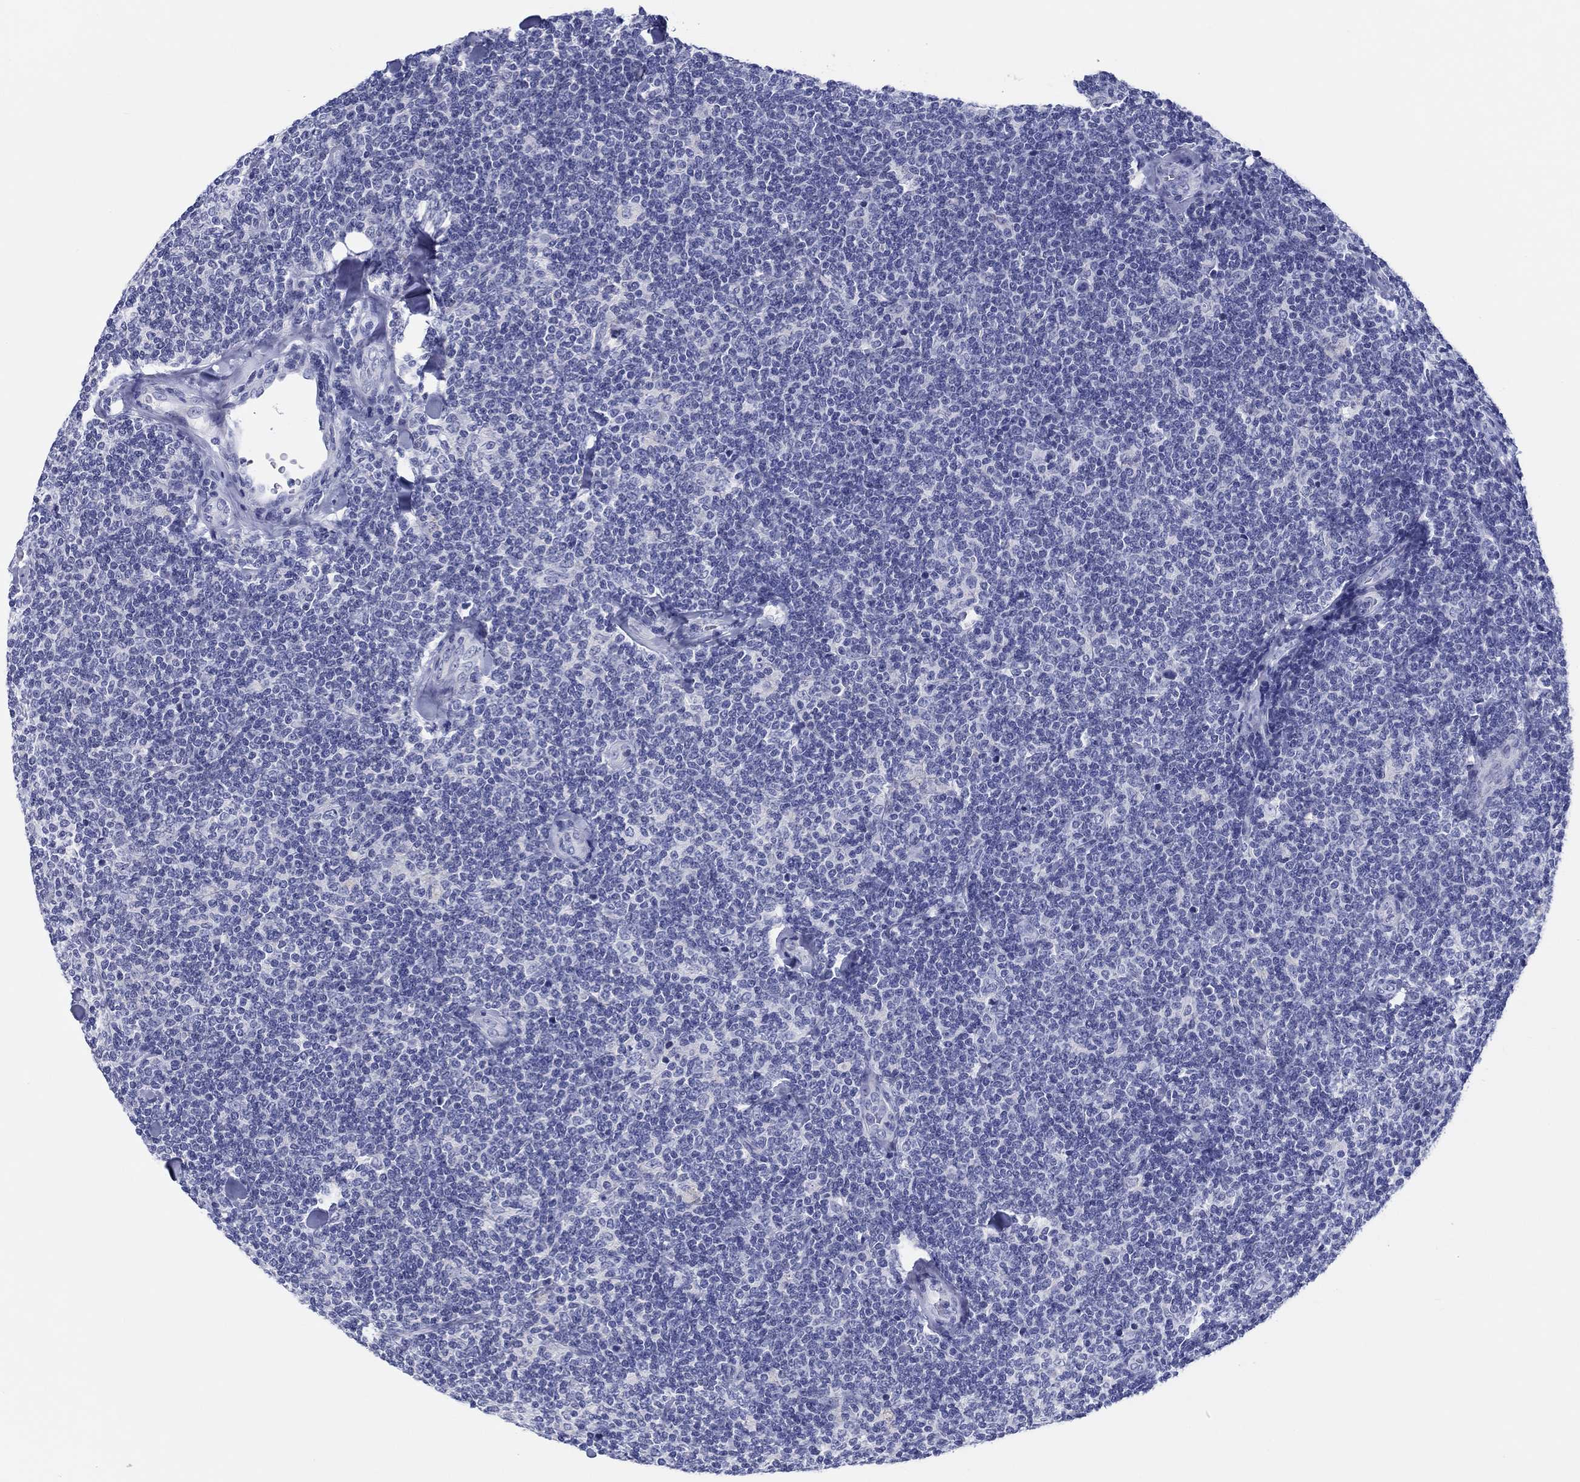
{"staining": {"intensity": "negative", "quantity": "none", "location": "none"}, "tissue": "lymphoma", "cell_type": "Tumor cells", "image_type": "cancer", "snomed": [{"axis": "morphology", "description": "Malignant lymphoma, non-Hodgkin's type, Low grade"}, {"axis": "topography", "description": "Lymph node"}], "caption": "Immunohistochemistry (IHC) photomicrograph of neoplastic tissue: malignant lymphoma, non-Hodgkin's type (low-grade) stained with DAB exhibits no significant protein staining in tumor cells.", "gene": "H1-1", "patient": {"sex": "female", "age": 56}}